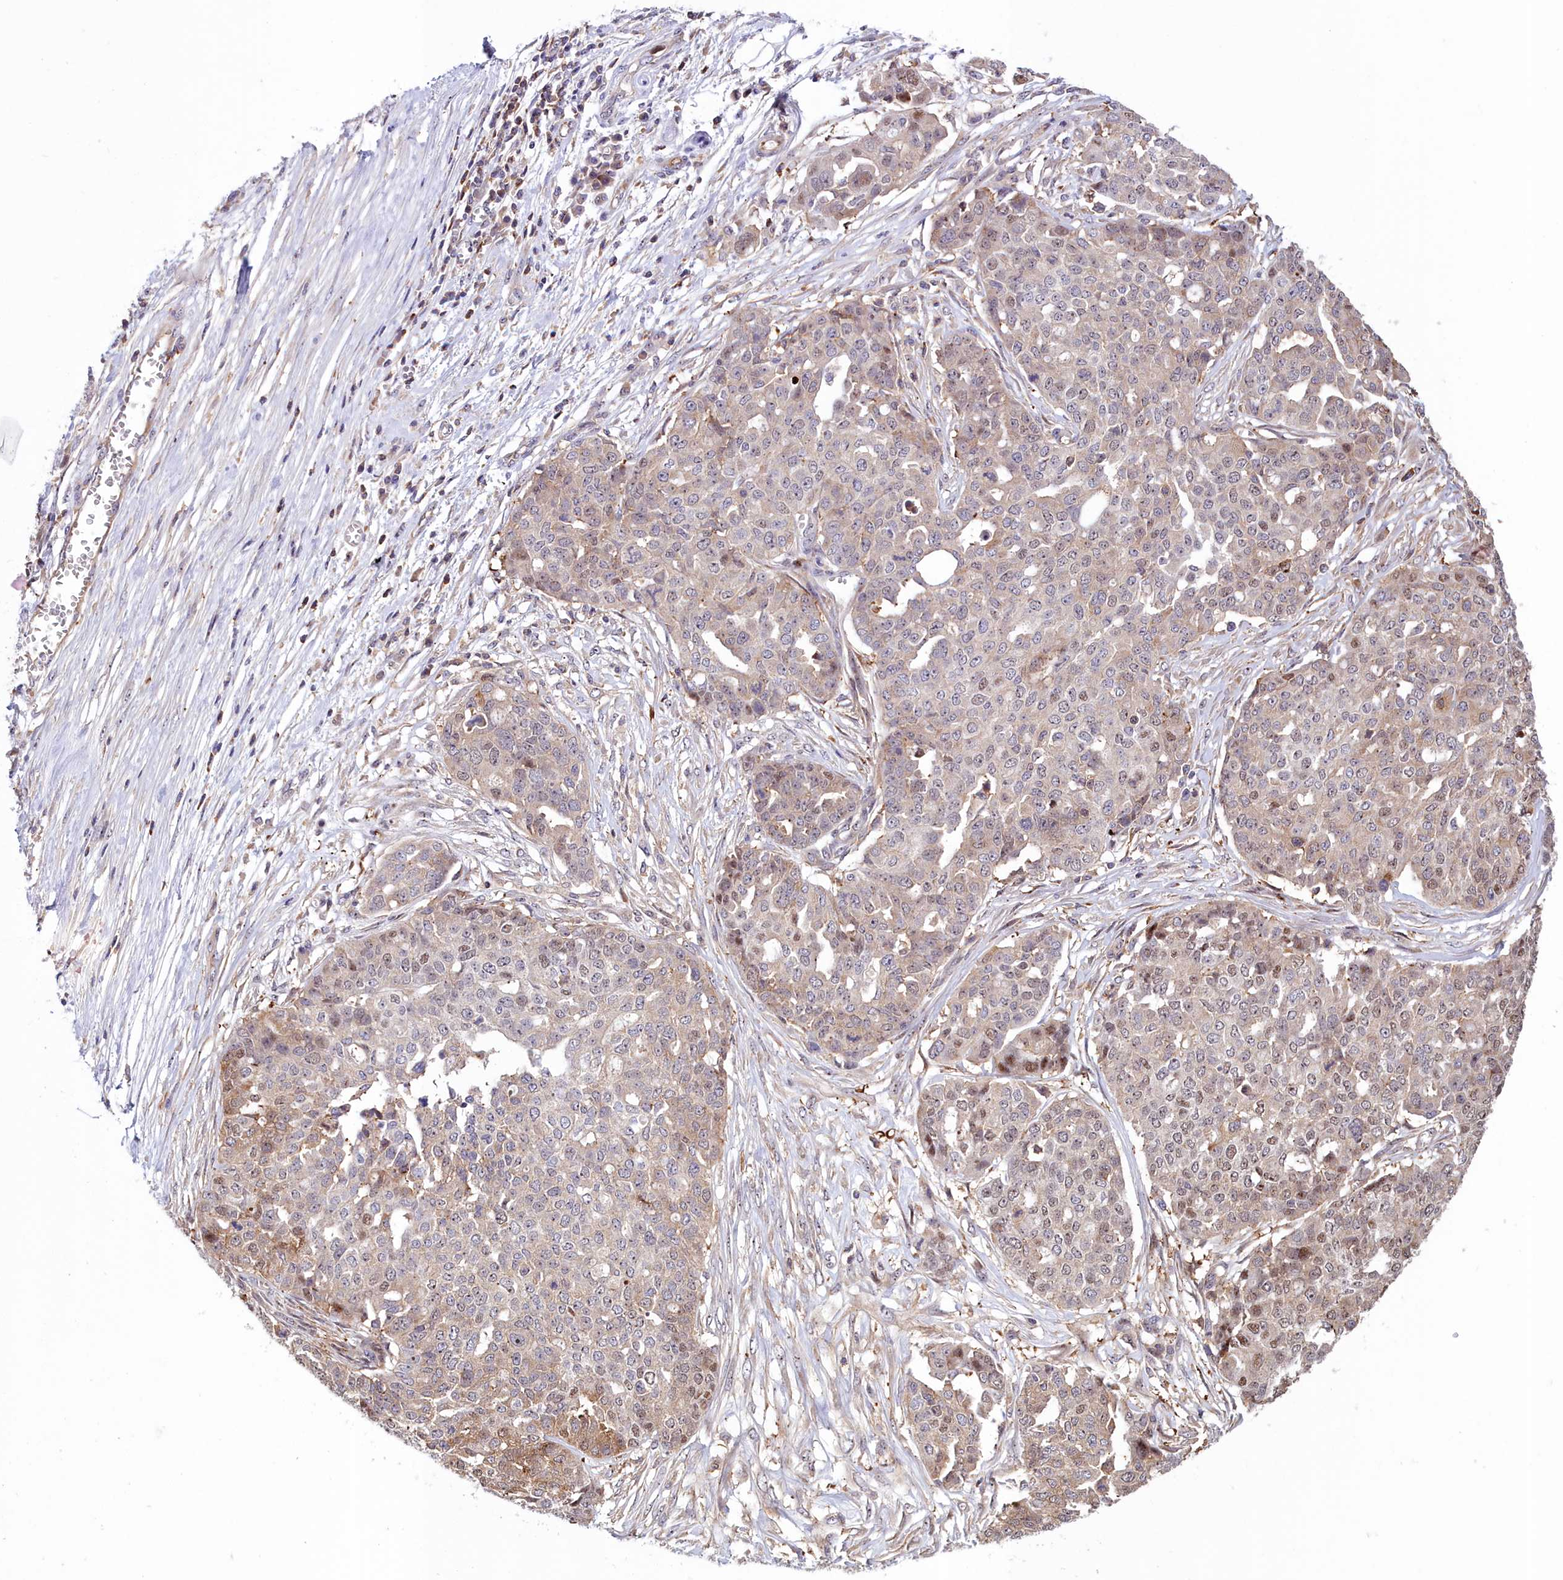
{"staining": {"intensity": "weak", "quantity": "<25%", "location": "cytoplasmic/membranous,nuclear"}, "tissue": "ovarian cancer", "cell_type": "Tumor cells", "image_type": "cancer", "snomed": [{"axis": "morphology", "description": "Cystadenocarcinoma, serous, NOS"}, {"axis": "topography", "description": "Soft tissue"}, {"axis": "topography", "description": "Ovary"}], "caption": "The photomicrograph demonstrates no staining of tumor cells in serous cystadenocarcinoma (ovarian).", "gene": "NEURL4", "patient": {"sex": "female", "age": 57}}